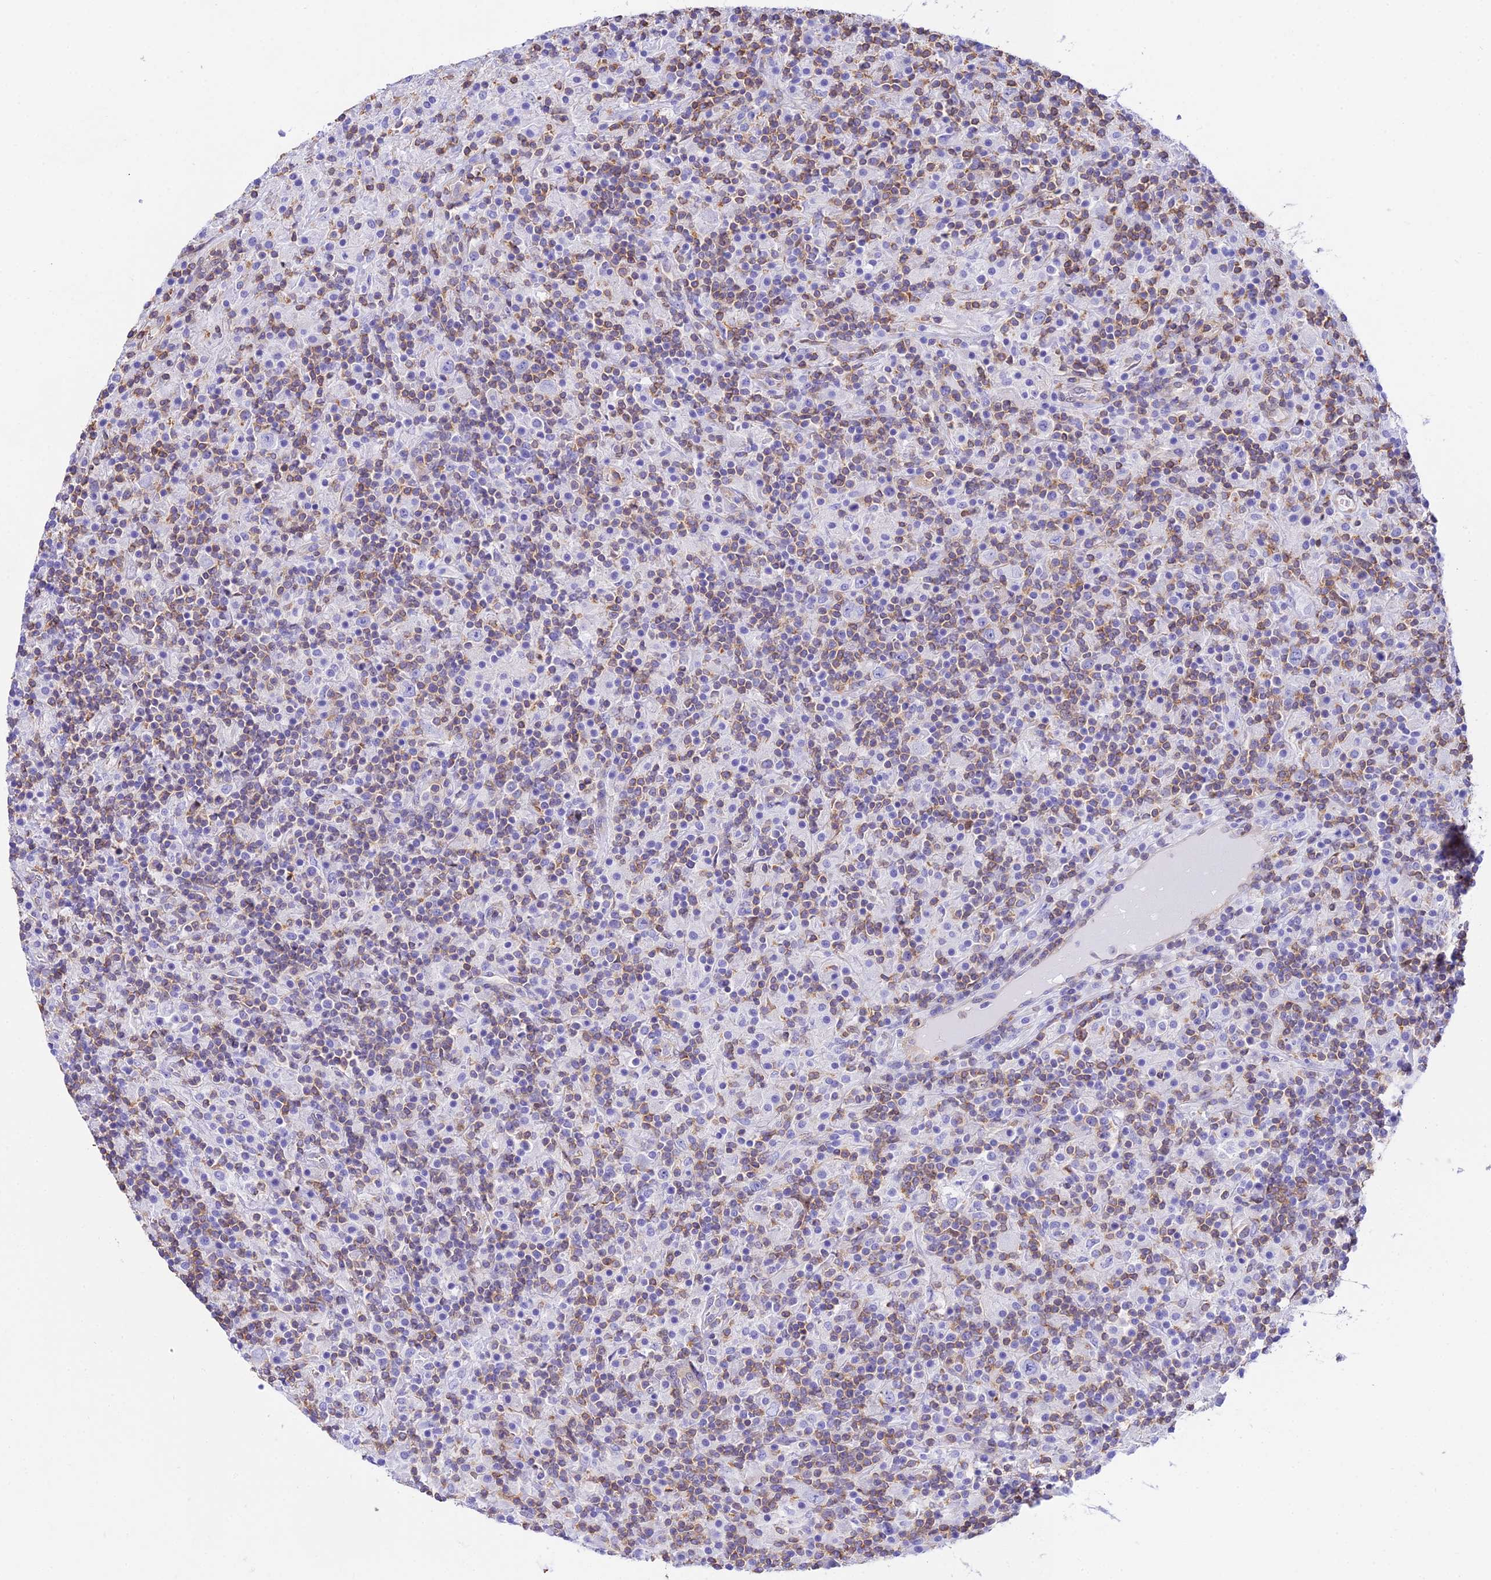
{"staining": {"intensity": "negative", "quantity": "none", "location": "none"}, "tissue": "lymphoma", "cell_type": "Tumor cells", "image_type": "cancer", "snomed": [{"axis": "morphology", "description": "Hodgkin's disease, NOS"}, {"axis": "topography", "description": "Lymph node"}], "caption": "Tumor cells show no significant staining in Hodgkin's disease.", "gene": "S100A16", "patient": {"sex": "male", "age": 70}}